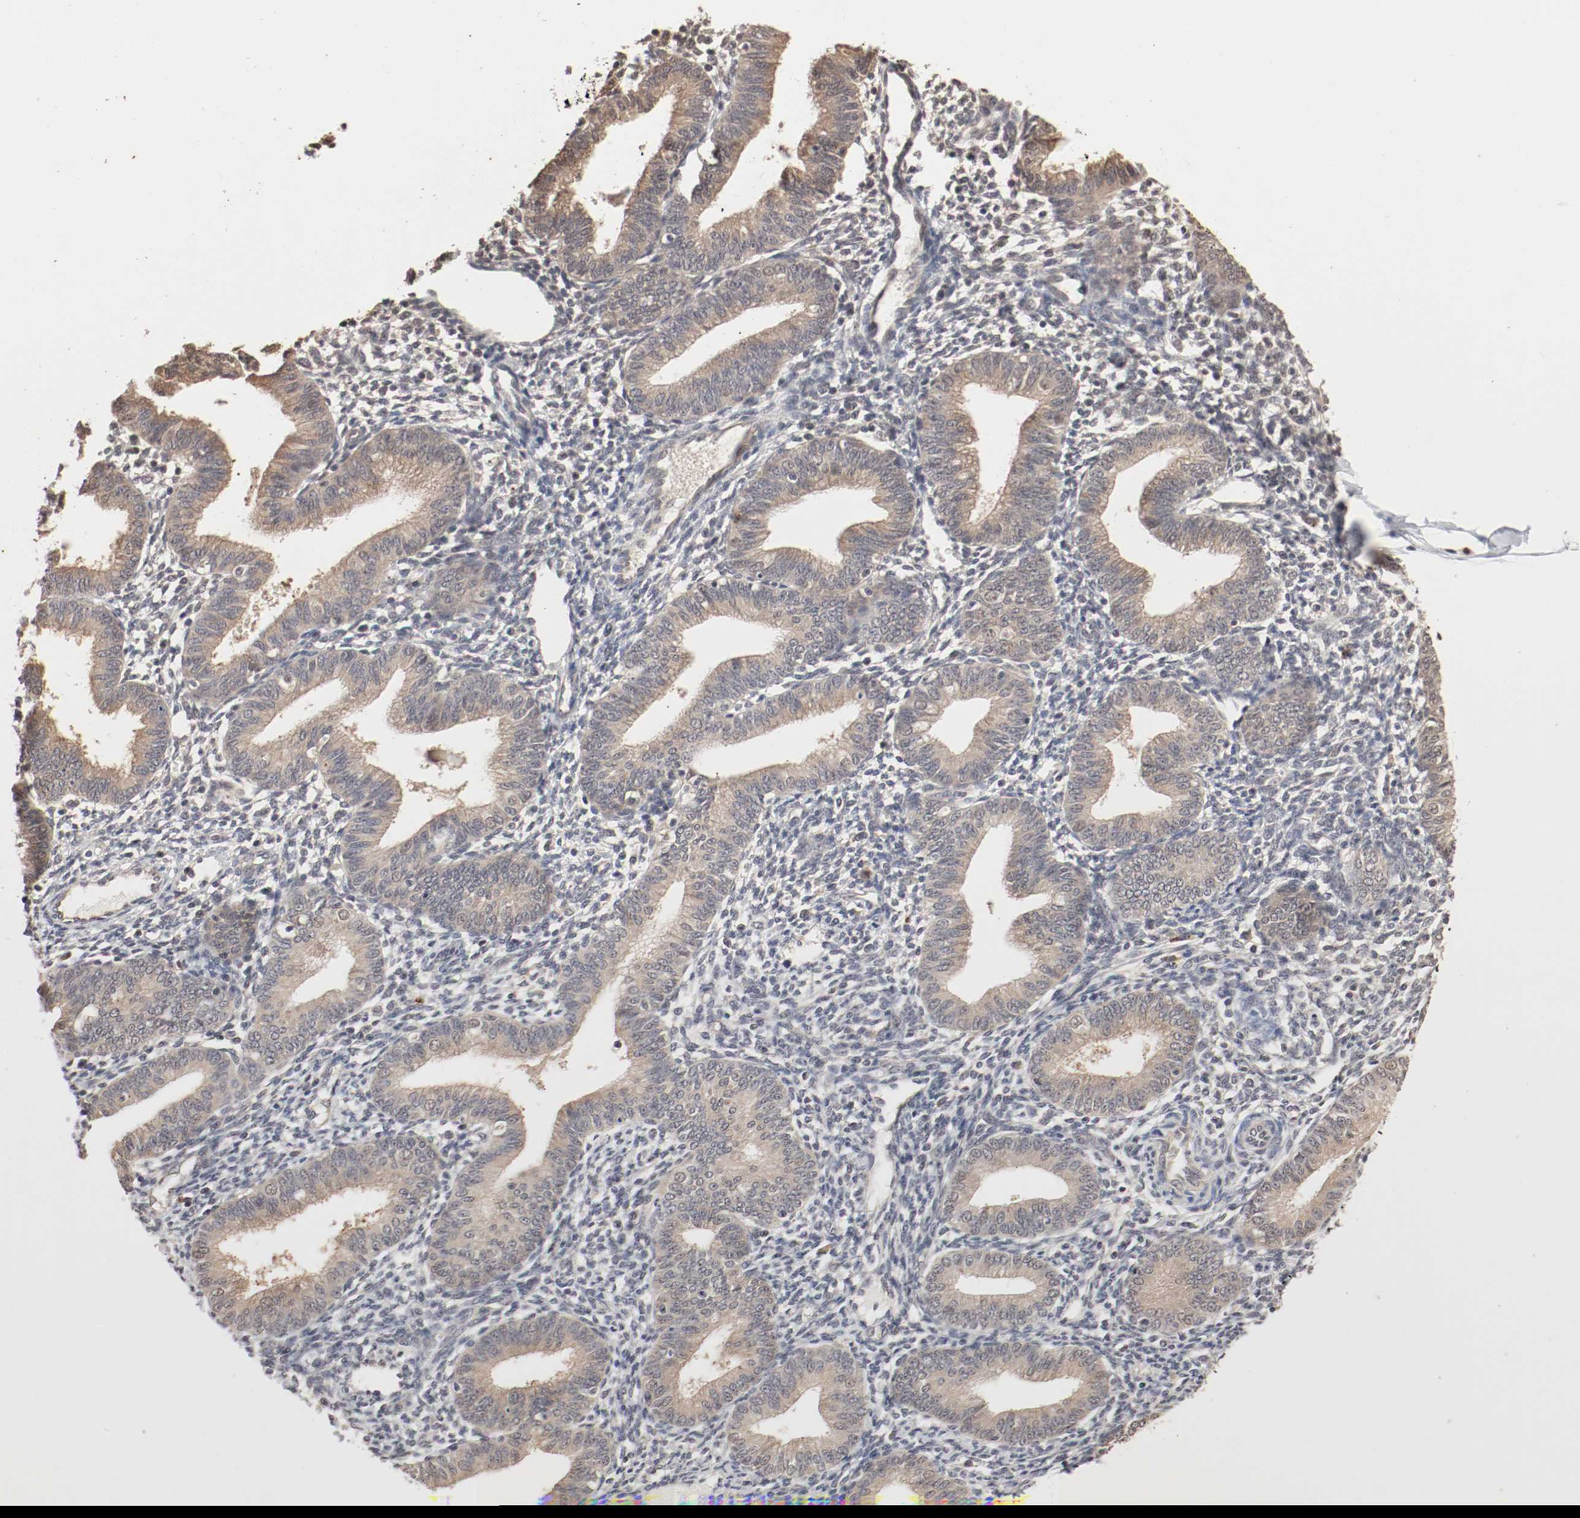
{"staining": {"intensity": "weak", "quantity": "25%-75%", "location": "cytoplasmic/membranous"}, "tissue": "endometrium", "cell_type": "Cells in endometrial stroma", "image_type": "normal", "snomed": [{"axis": "morphology", "description": "Normal tissue, NOS"}, {"axis": "topography", "description": "Endometrium"}], "caption": "DAB immunohistochemical staining of unremarkable endometrium displays weak cytoplasmic/membranous protein staining in approximately 25%-75% of cells in endometrial stroma. Ihc stains the protein in brown and the nuclei are stained blue.", "gene": "CSNK2B", "patient": {"sex": "female", "age": 61}}